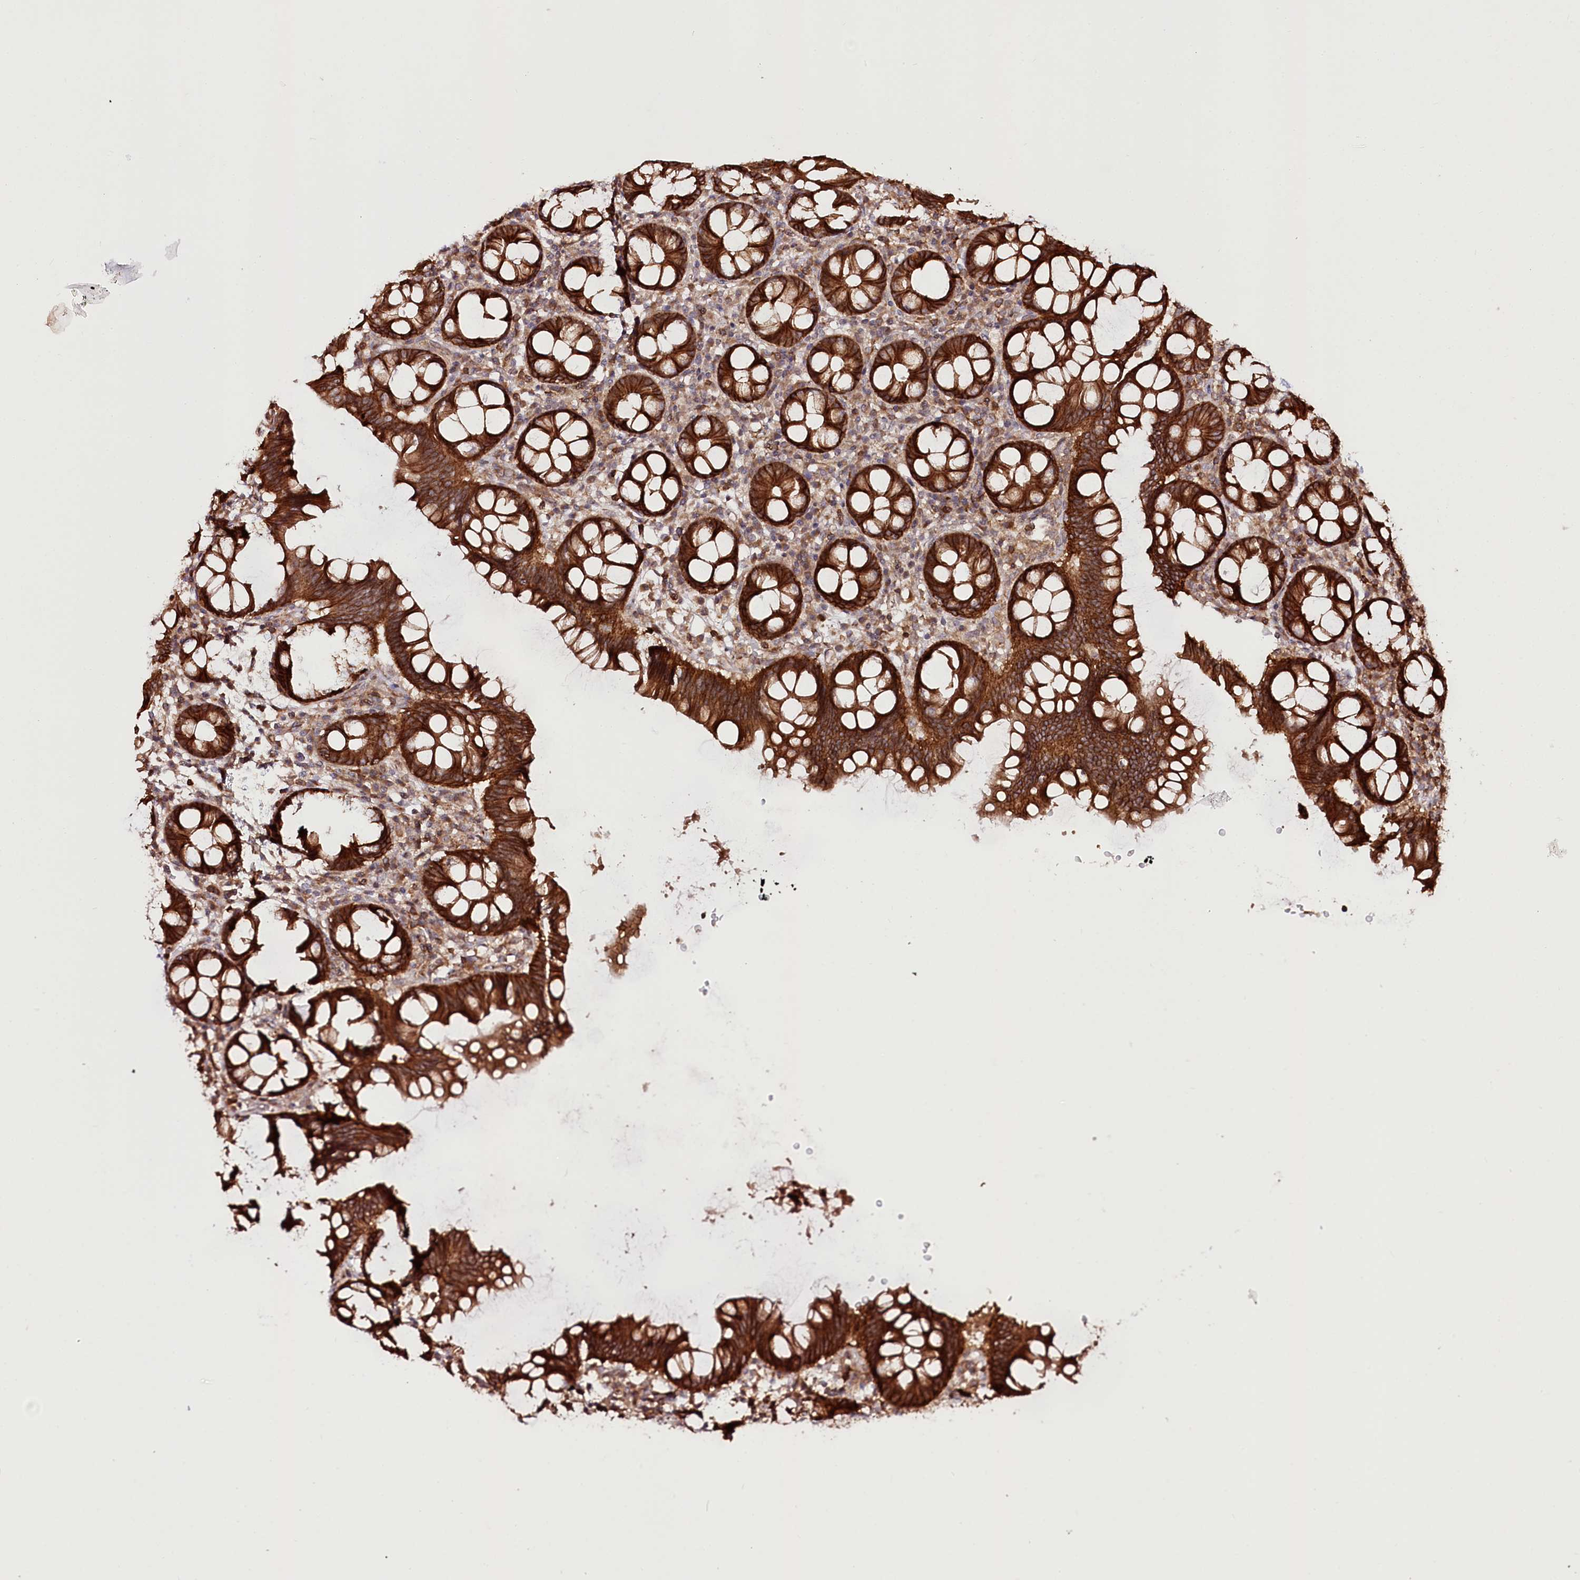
{"staining": {"intensity": "strong", "quantity": ">75%", "location": "cytoplasmic/membranous"}, "tissue": "colon", "cell_type": "Endothelial cells", "image_type": "normal", "snomed": [{"axis": "morphology", "description": "Normal tissue, NOS"}, {"axis": "topography", "description": "Colon"}], "caption": "Immunohistochemistry (IHC) staining of unremarkable colon, which demonstrates high levels of strong cytoplasmic/membranous positivity in about >75% of endothelial cells indicating strong cytoplasmic/membranous protein staining. The staining was performed using DAB (brown) for protein detection and nuclei were counterstained in hematoxylin (blue).", "gene": "DHX29", "patient": {"sex": "female", "age": 79}}